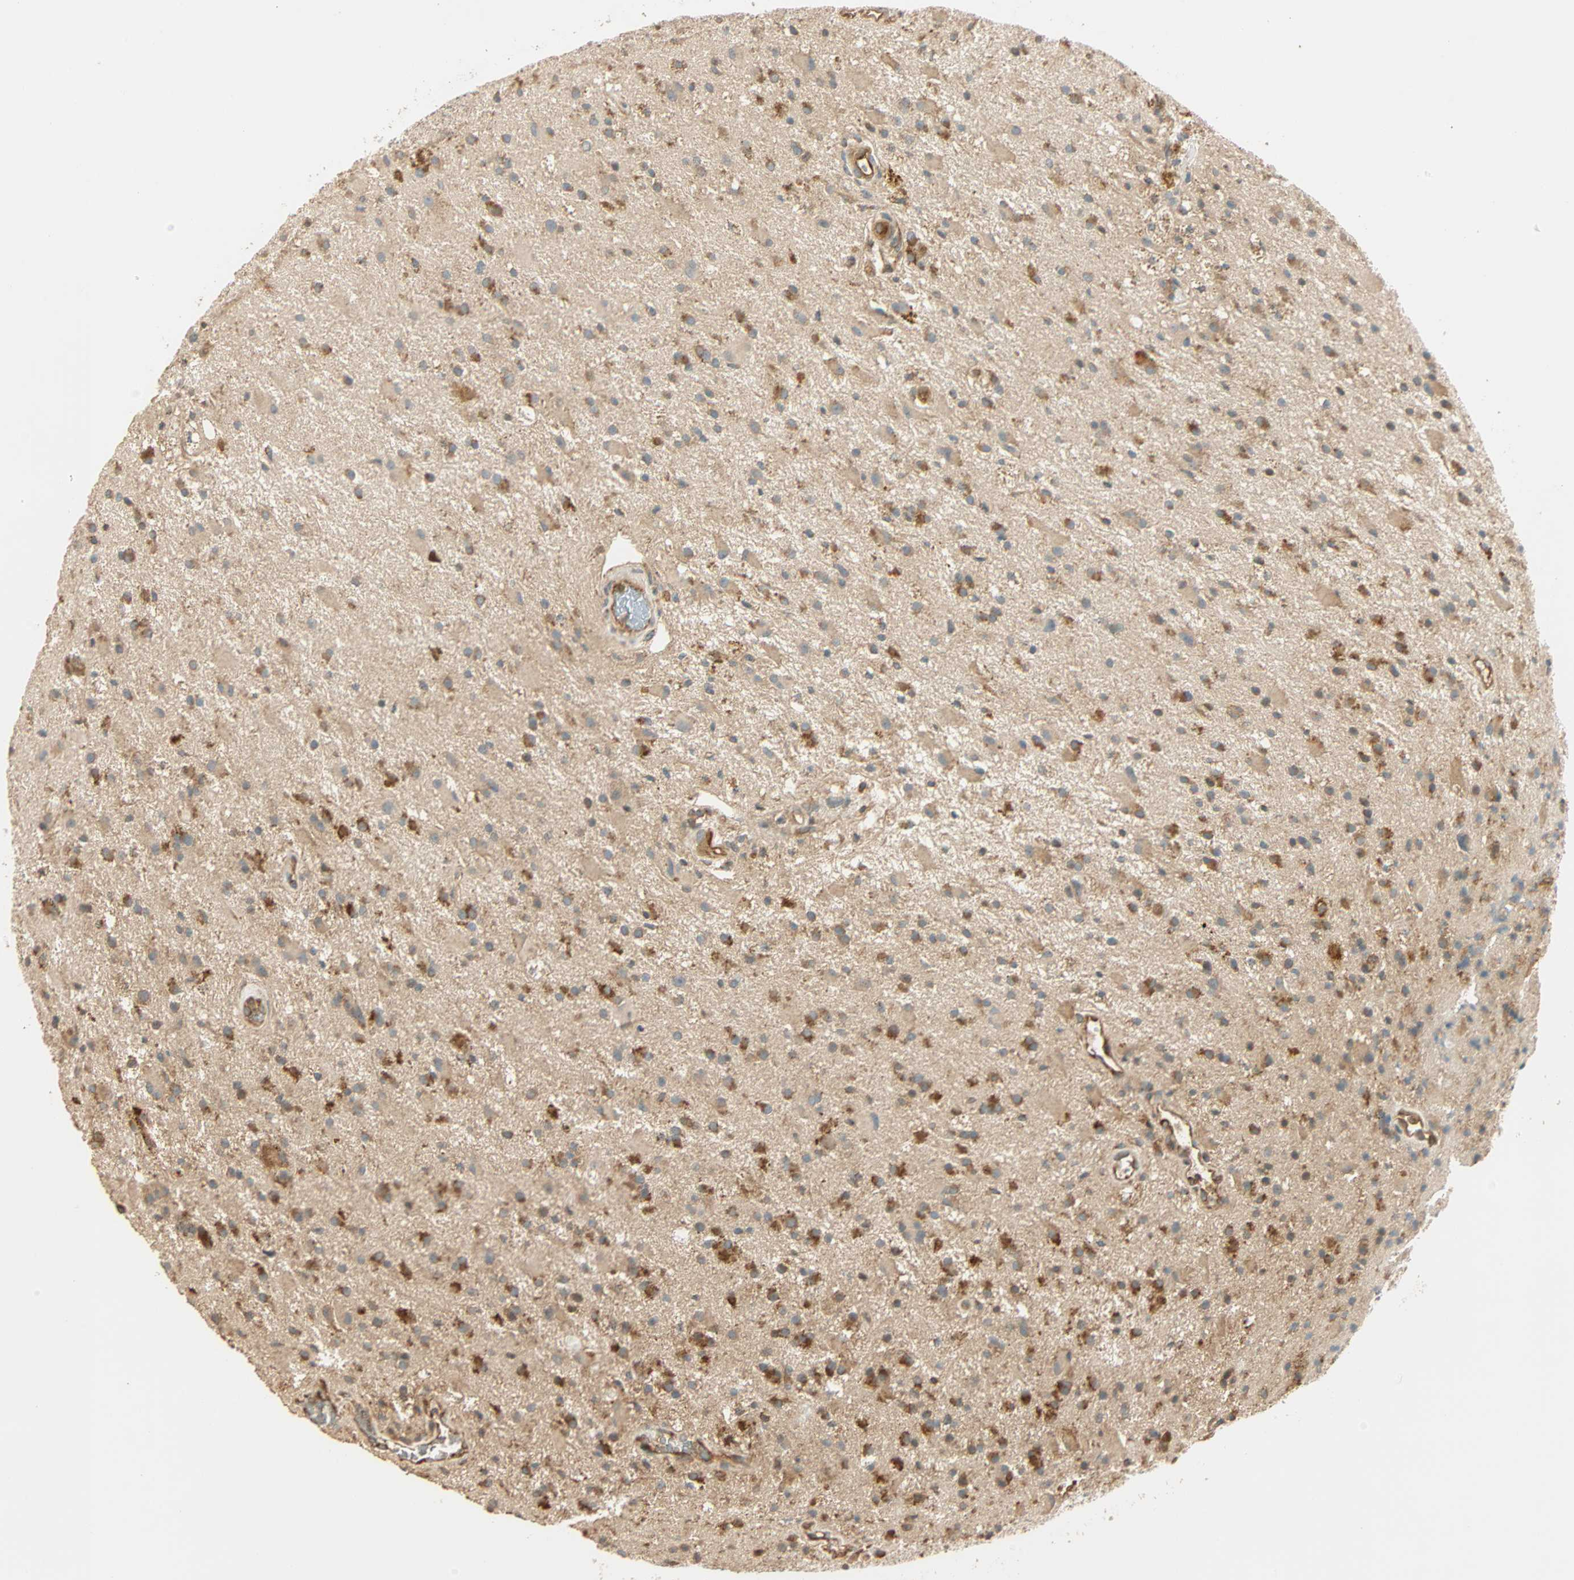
{"staining": {"intensity": "moderate", "quantity": "25%-75%", "location": "cytoplasmic/membranous"}, "tissue": "glioma", "cell_type": "Tumor cells", "image_type": "cancer", "snomed": [{"axis": "morphology", "description": "Glioma, malignant, Low grade"}, {"axis": "topography", "description": "Brain"}], "caption": "Tumor cells reveal medium levels of moderate cytoplasmic/membranous staining in about 25%-75% of cells in glioma.", "gene": "GALK1", "patient": {"sex": "male", "age": 58}}